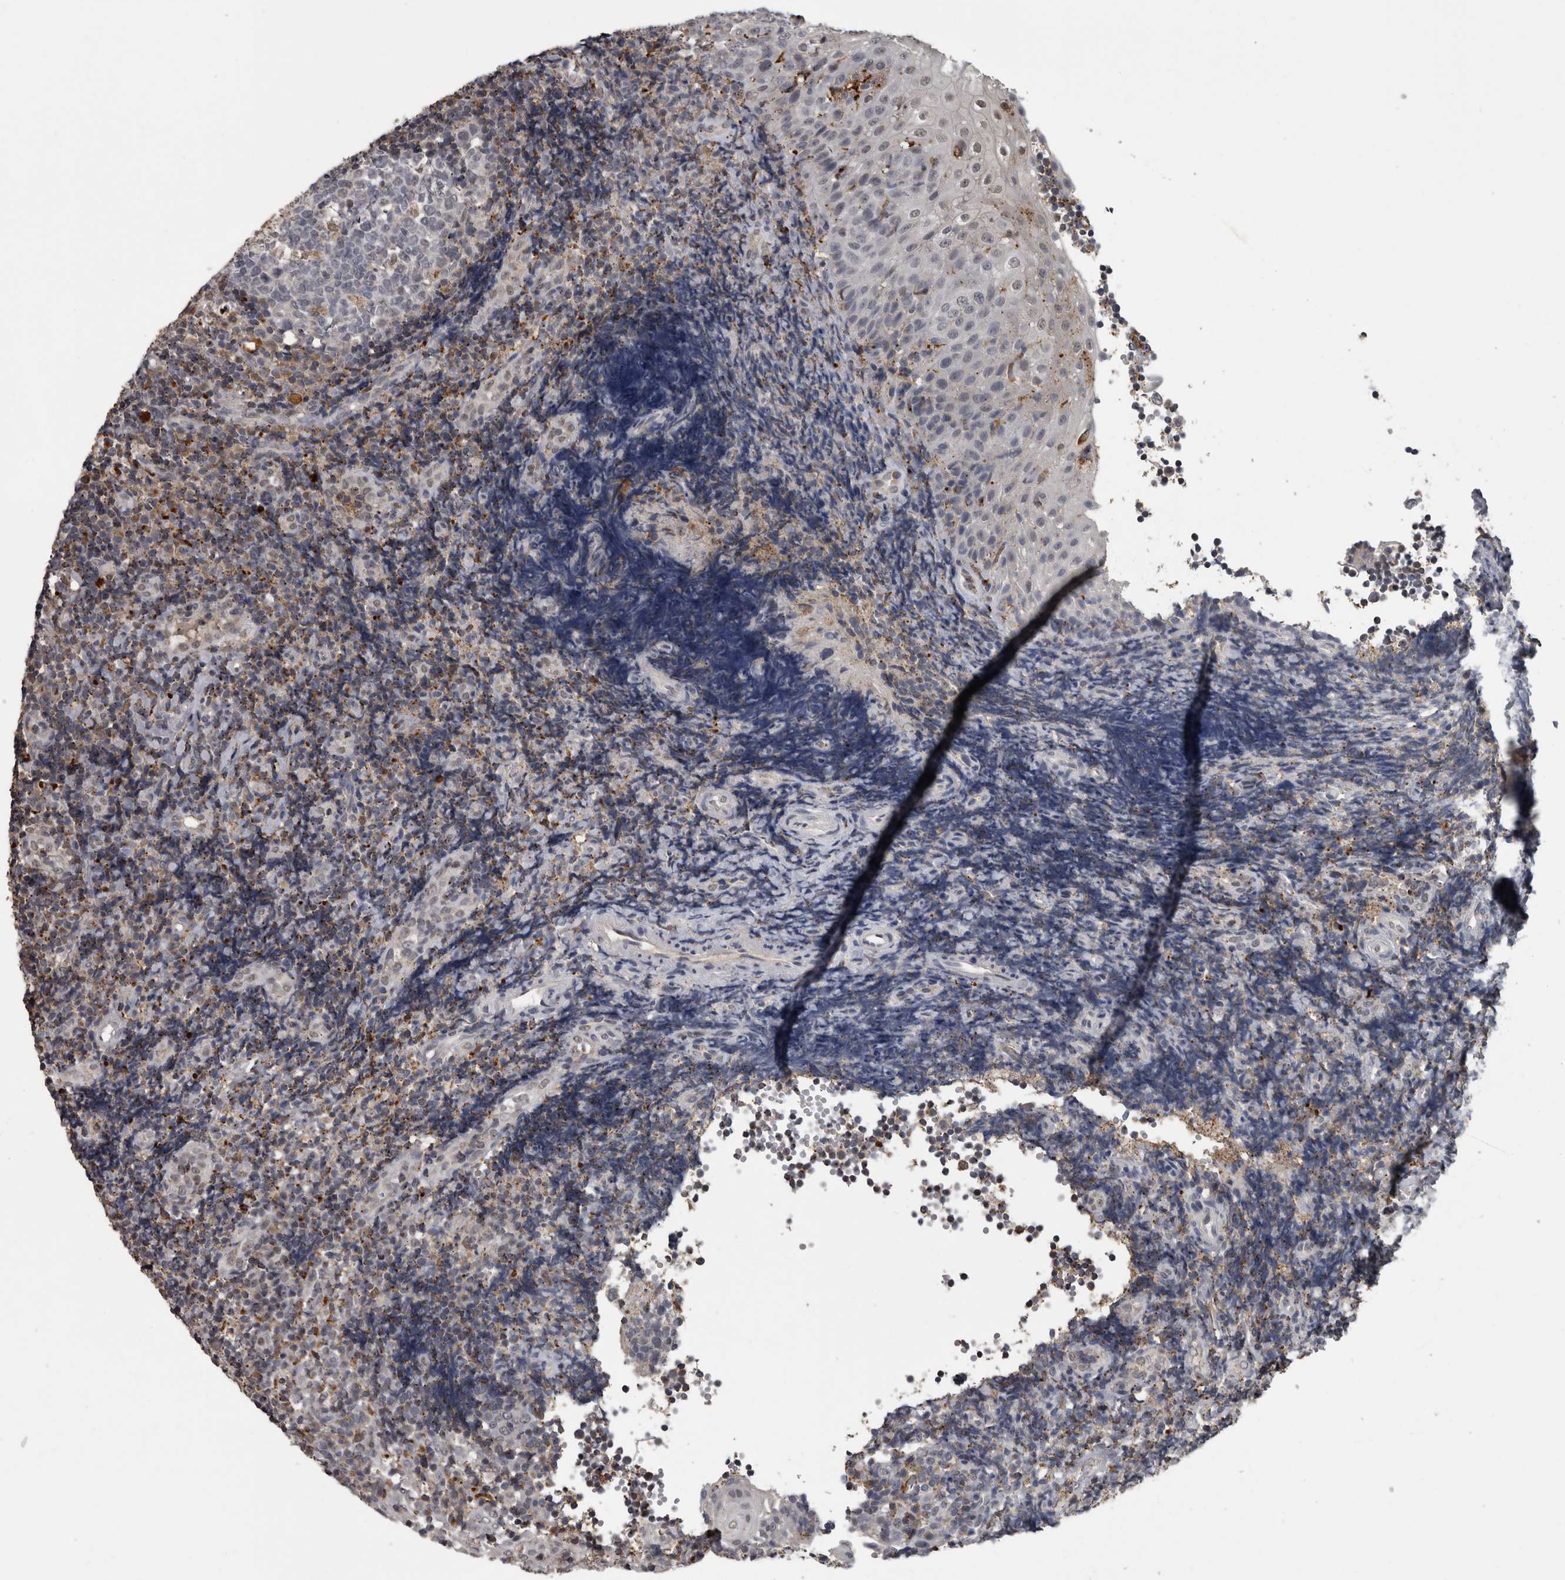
{"staining": {"intensity": "negative", "quantity": "none", "location": "none"}, "tissue": "tonsil", "cell_type": "Germinal center cells", "image_type": "normal", "snomed": [{"axis": "morphology", "description": "Normal tissue, NOS"}, {"axis": "topography", "description": "Tonsil"}], "caption": "An immunohistochemistry micrograph of normal tonsil is shown. There is no staining in germinal center cells of tonsil.", "gene": "NAAA", "patient": {"sex": "female", "age": 40}}